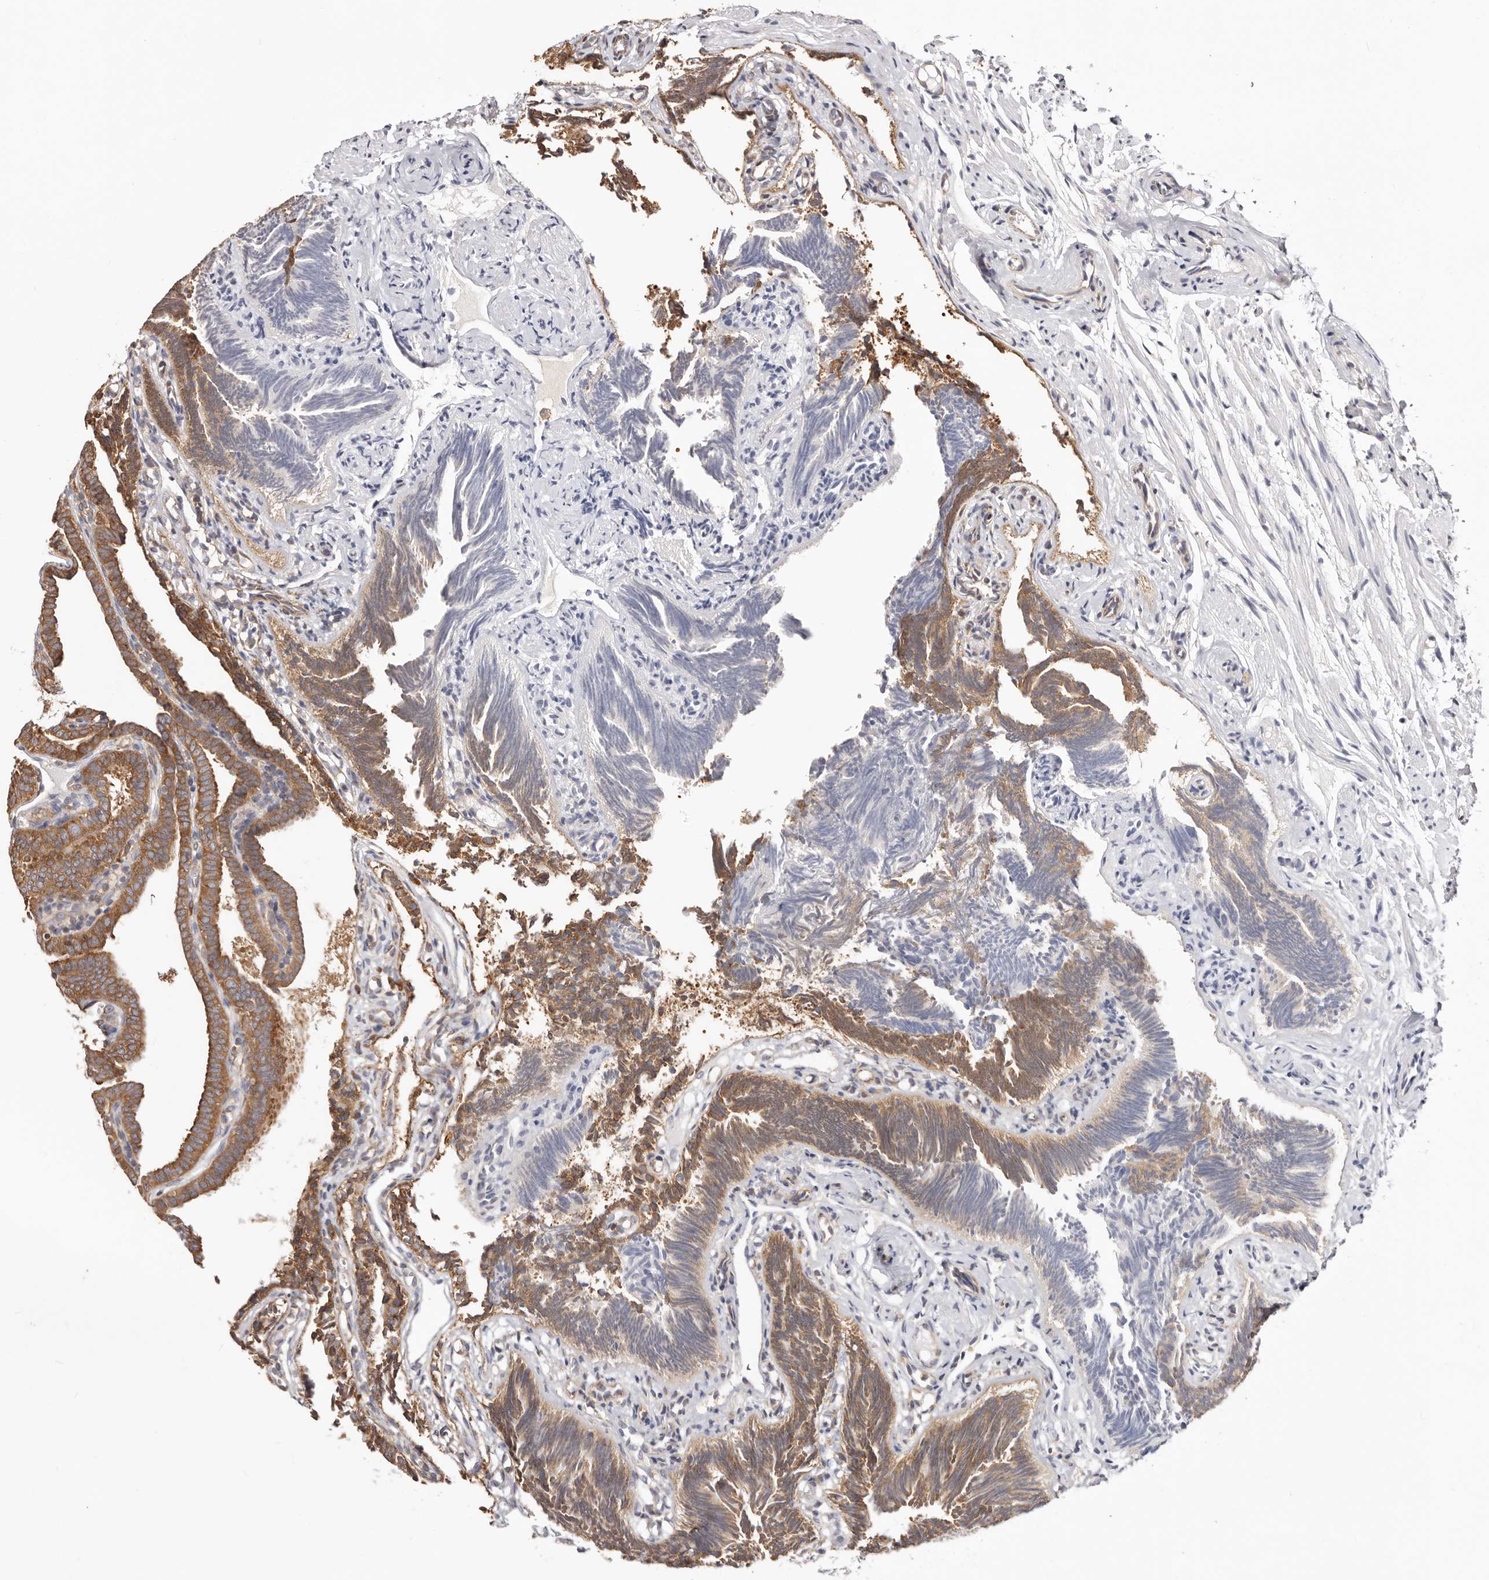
{"staining": {"intensity": "strong", "quantity": ">75%", "location": "cytoplasmic/membranous"}, "tissue": "fallopian tube", "cell_type": "Glandular cells", "image_type": "normal", "snomed": [{"axis": "morphology", "description": "Normal tissue, NOS"}, {"axis": "topography", "description": "Fallopian tube"}], "caption": "Fallopian tube stained with DAB (3,3'-diaminobenzidine) immunohistochemistry (IHC) exhibits high levels of strong cytoplasmic/membranous positivity in about >75% of glandular cells.", "gene": "EPRS1", "patient": {"sex": "female", "age": 39}}